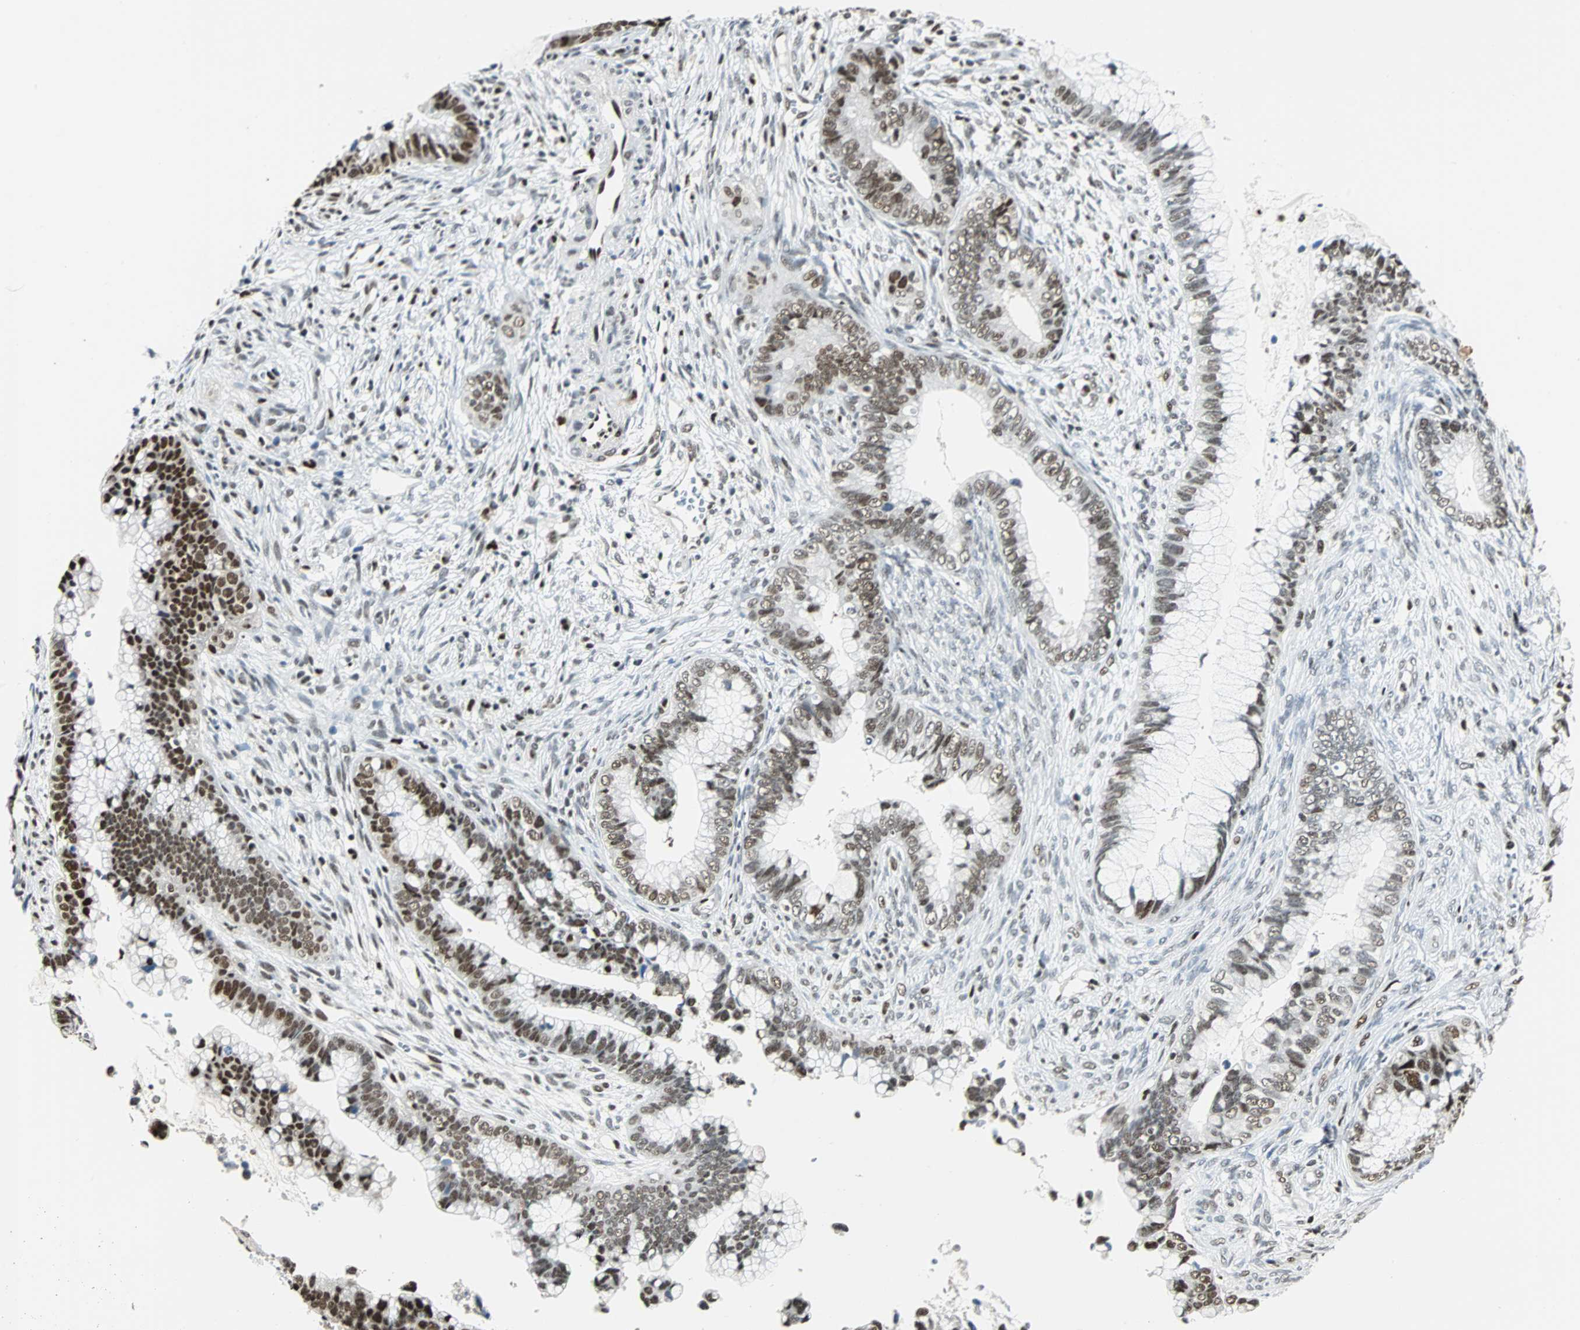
{"staining": {"intensity": "strong", "quantity": ">75%", "location": "nuclear"}, "tissue": "cervical cancer", "cell_type": "Tumor cells", "image_type": "cancer", "snomed": [{"axis": "morphology", "description": "Adenocarcinoma, NOS"}, {"axis": "topography", "description": "Cervix"}], "caption": "Immunohistochemical staining of cervical cancer (adenocarcinoma) demonstrates strong nuclear protein staining in about >75% of tumor cells. The protein of interest is shown in brown color, while the nuclei are stained blue.", "gene": "XRCC4", "patient": {"sex": "female", "age": 44}}